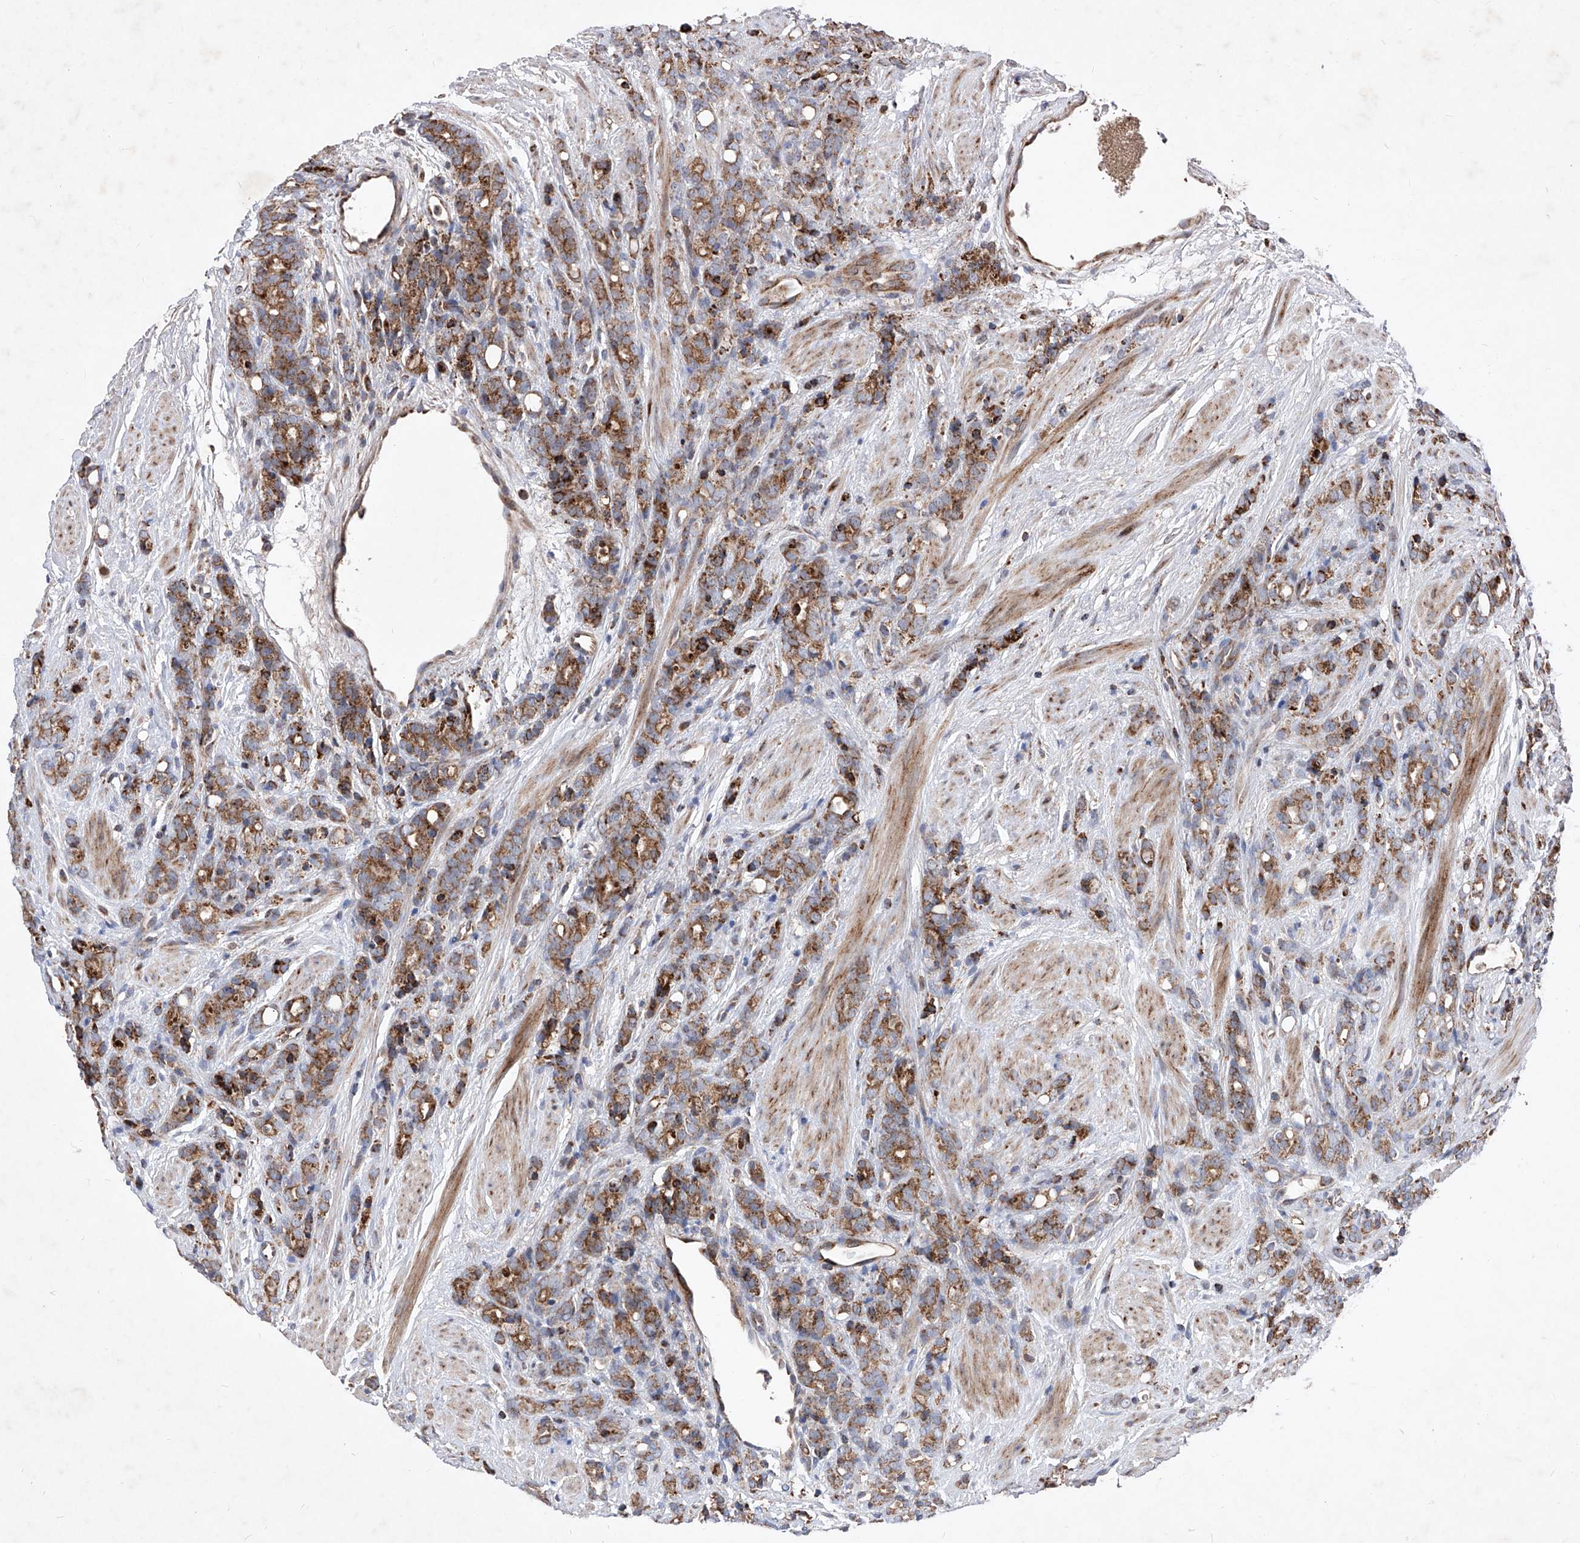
{"staining": {"intensity": "strong", "quantity": ">75%", "location": "cytoplasmic/membranous"}, "tissue": "prostate cancer", "cell_type": "Tumor cells", "image_type": "cancer", "snomed": [{"axis": "morphology", "description": "Adenocarcinoma, High grade"}, {"axis": "topography", "description": "Prostate"}], "caption": "A micrograph of prostate cancer (high-grade adenocarcinoma) stained for a protein displays strong cytoplasmic/membranous brown staining in tumor cells. The staining was performed using DAB (3,3'-diaminobenzidine), with brown indicating positive protein expression. Nuclei are stained blue with hematoxylin.", "gene": "SEMA6A", "patient": {"sex": "male", "age": 62}}